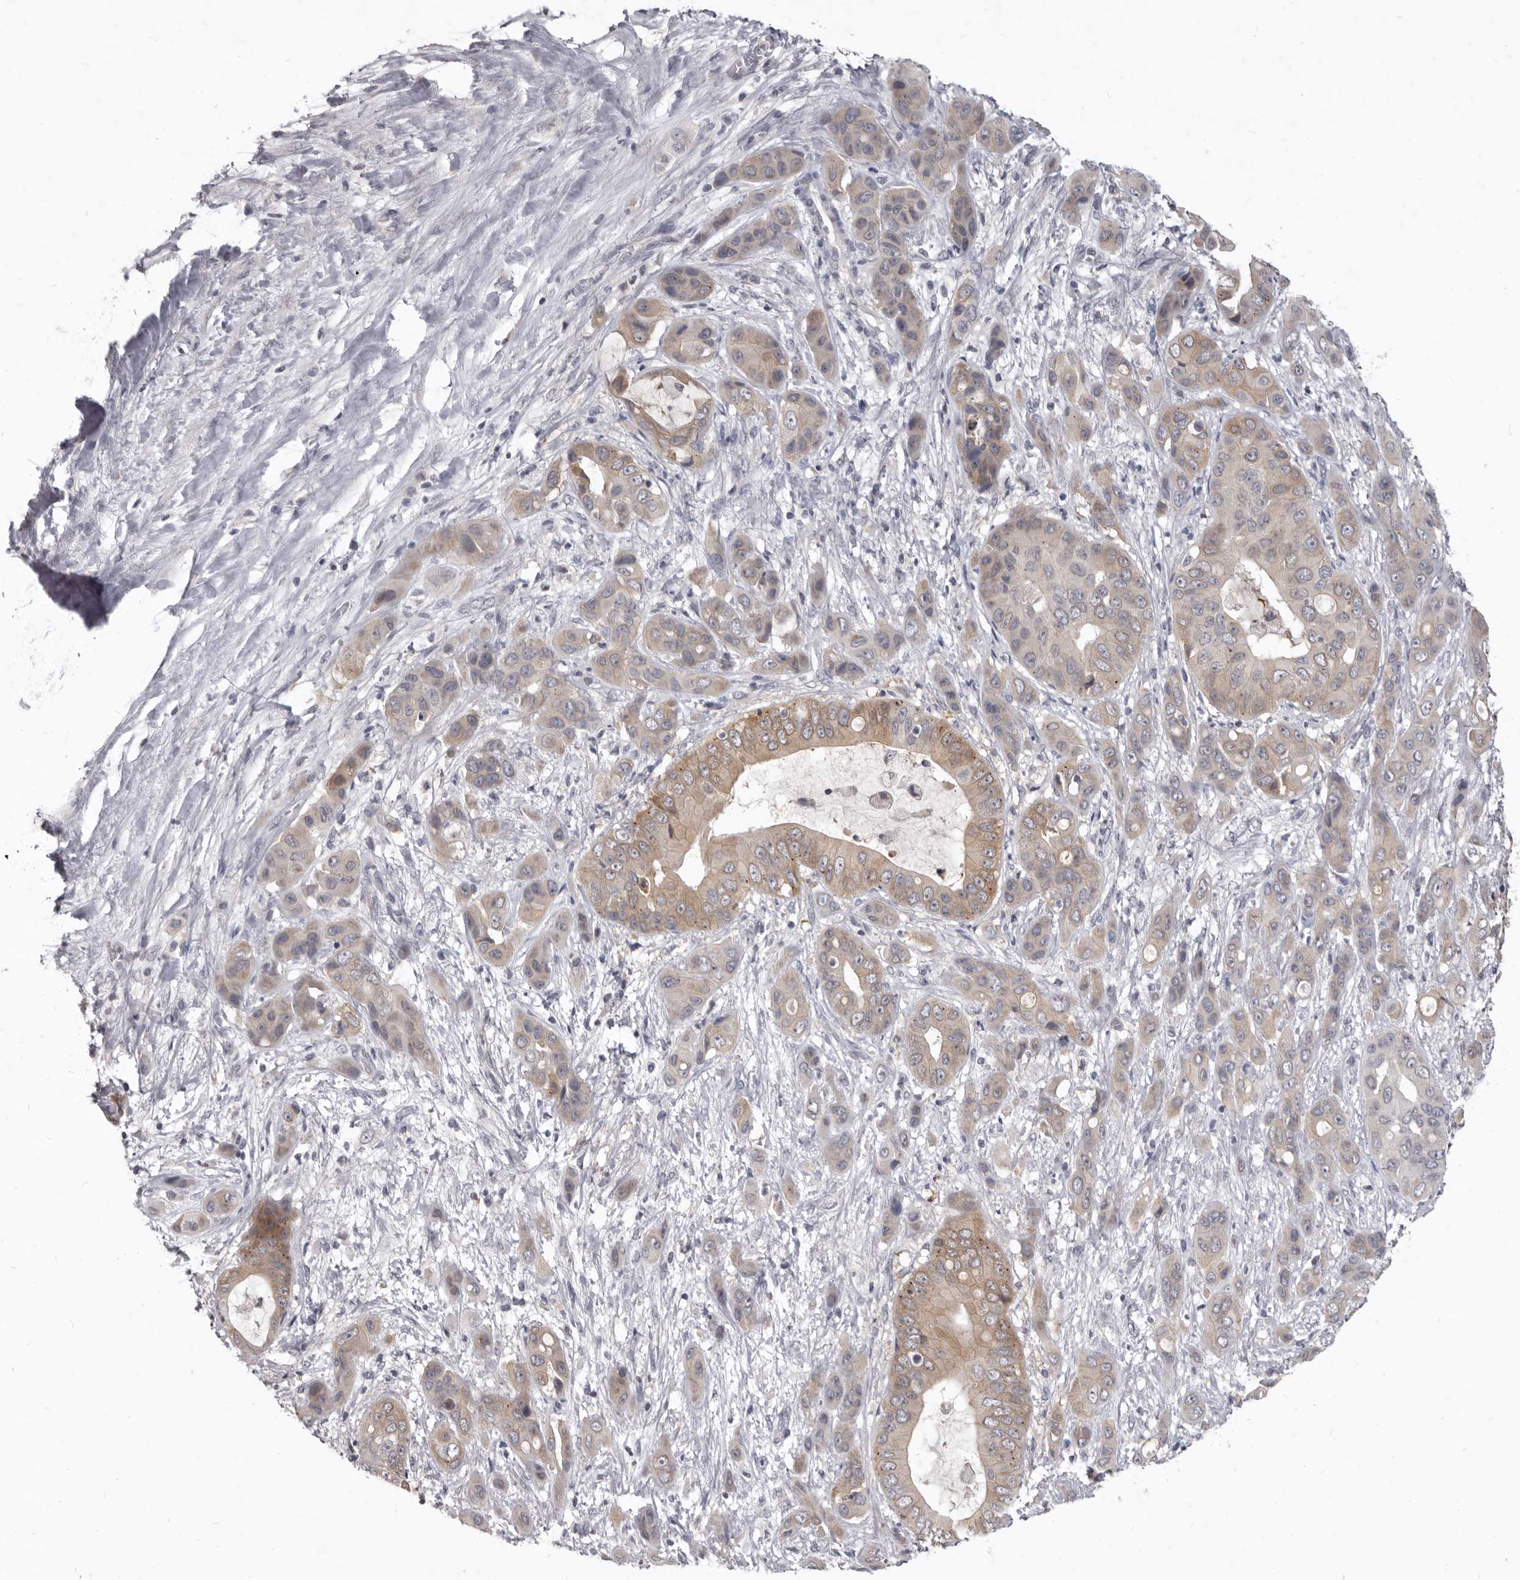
{"staining": {"intensity": "weak", "quantity": ">75%", "location": "cytoplasmic/membranous"}, "tissue": "liver cancer", "cell_type": "Tumor cells", "image_type": "cancer", "snomed": [{"axis": "morphology", "description": "Cholangiocarcinoma"}, {"axis": "topography", "description": "Liver"}], "caption": "This is an image of immunohistochemistry staining of liver cancer (cholangiocarcinoma), which shows weak positivity in the cytoplasmic/membranous of tumor cells.", "gene": "SULT1E1", "patient": {"sex": "female", "age": 52}}